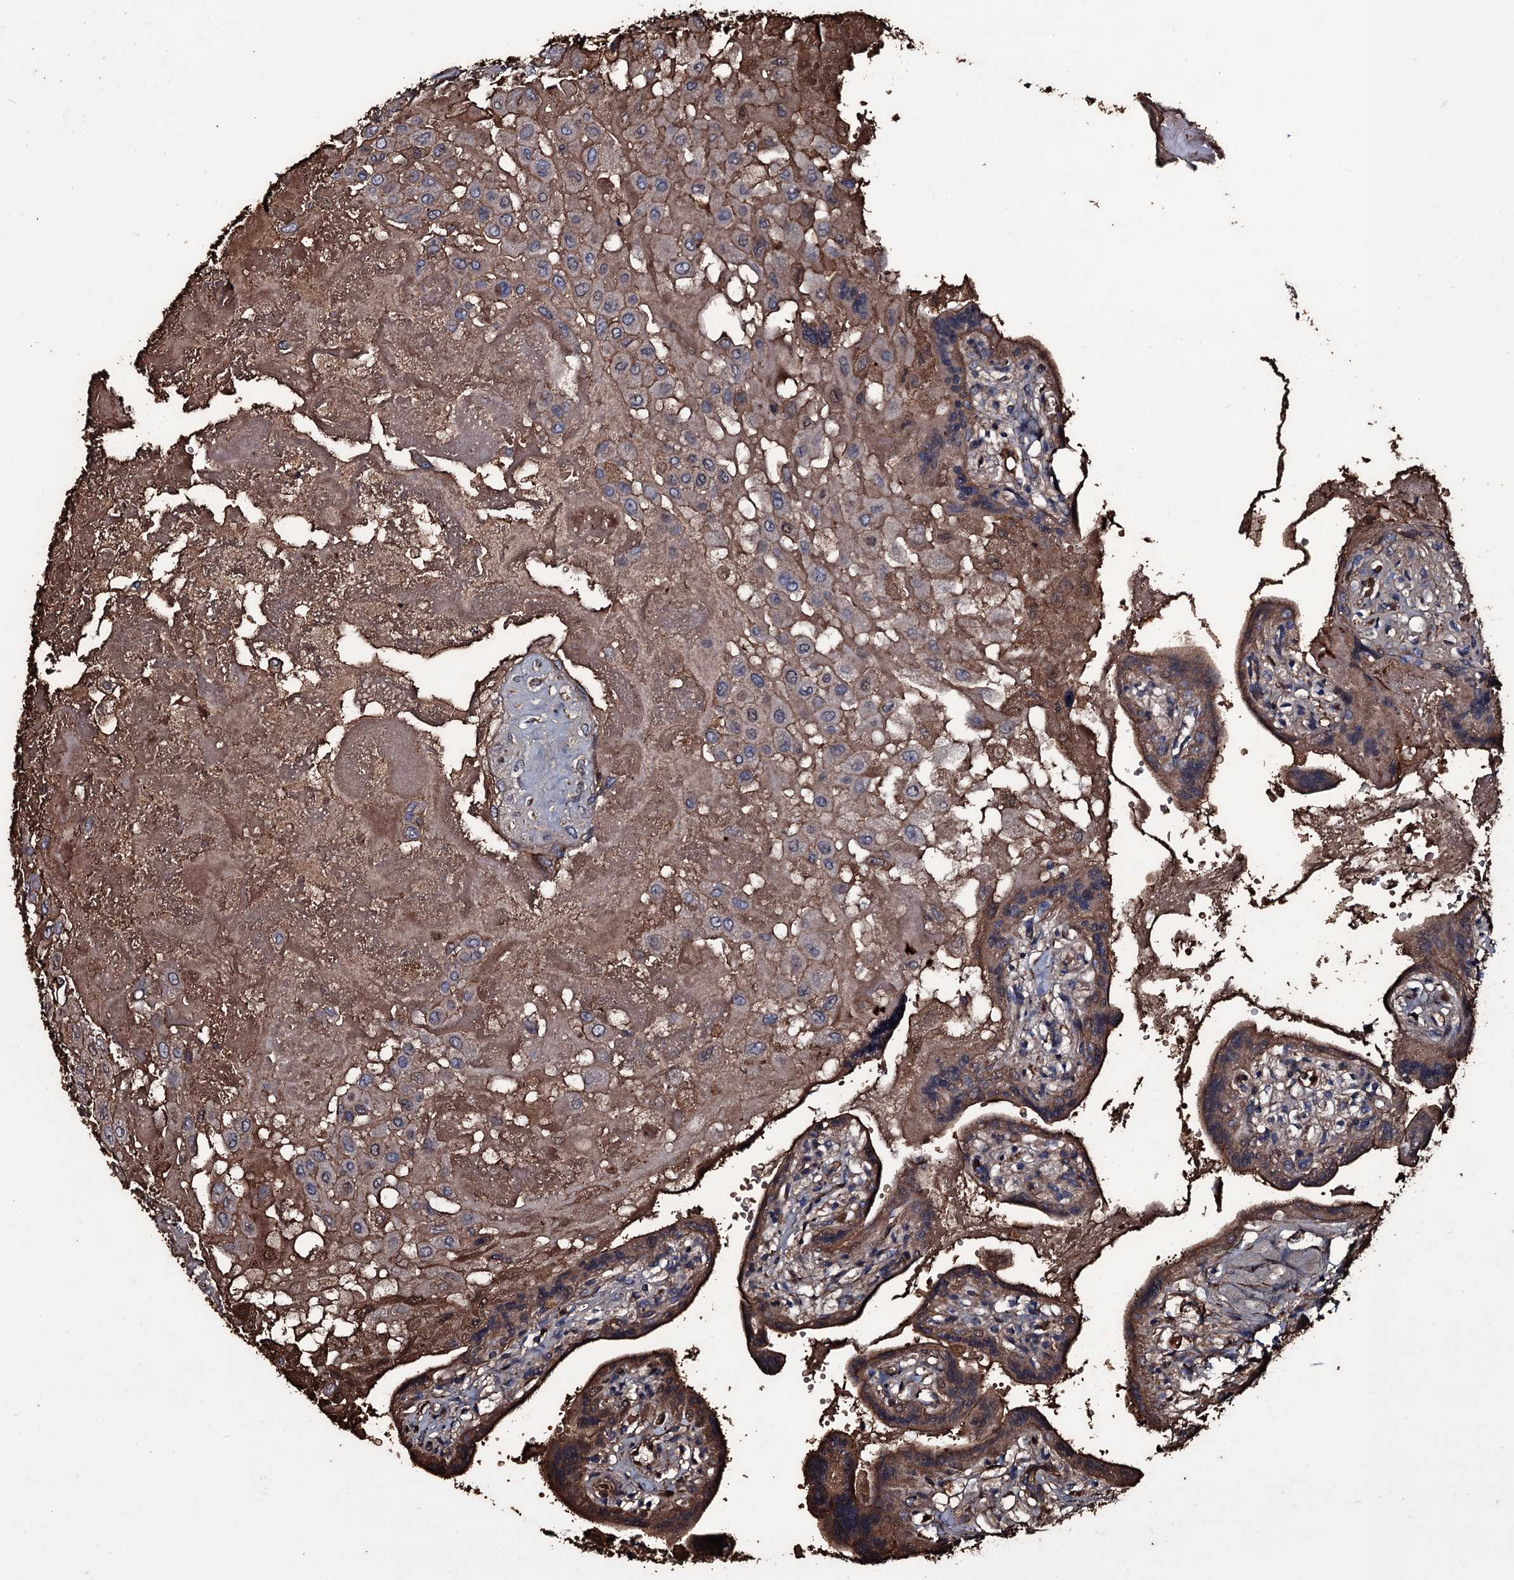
{"staining": {"intensity": "weak", "quantity": "25%-75%", "location": "cytoplasmic/membranous"}, "tissue": "placenta", "cell_type": "Decidual cells", "image_type": "normal", "snomed": [{"axis": "morphology", "description": "Normal tissue, NOS"}, {"axis": "topography", "description": "Placenta"}], "caption": "Decidual cells reveal weak cytoplasmic/membranous staining in about 25%-75% of cells in unremarkable placenta.", "gene": "ZSWIM8", "patient": {"sex": "female", "age": 37}}